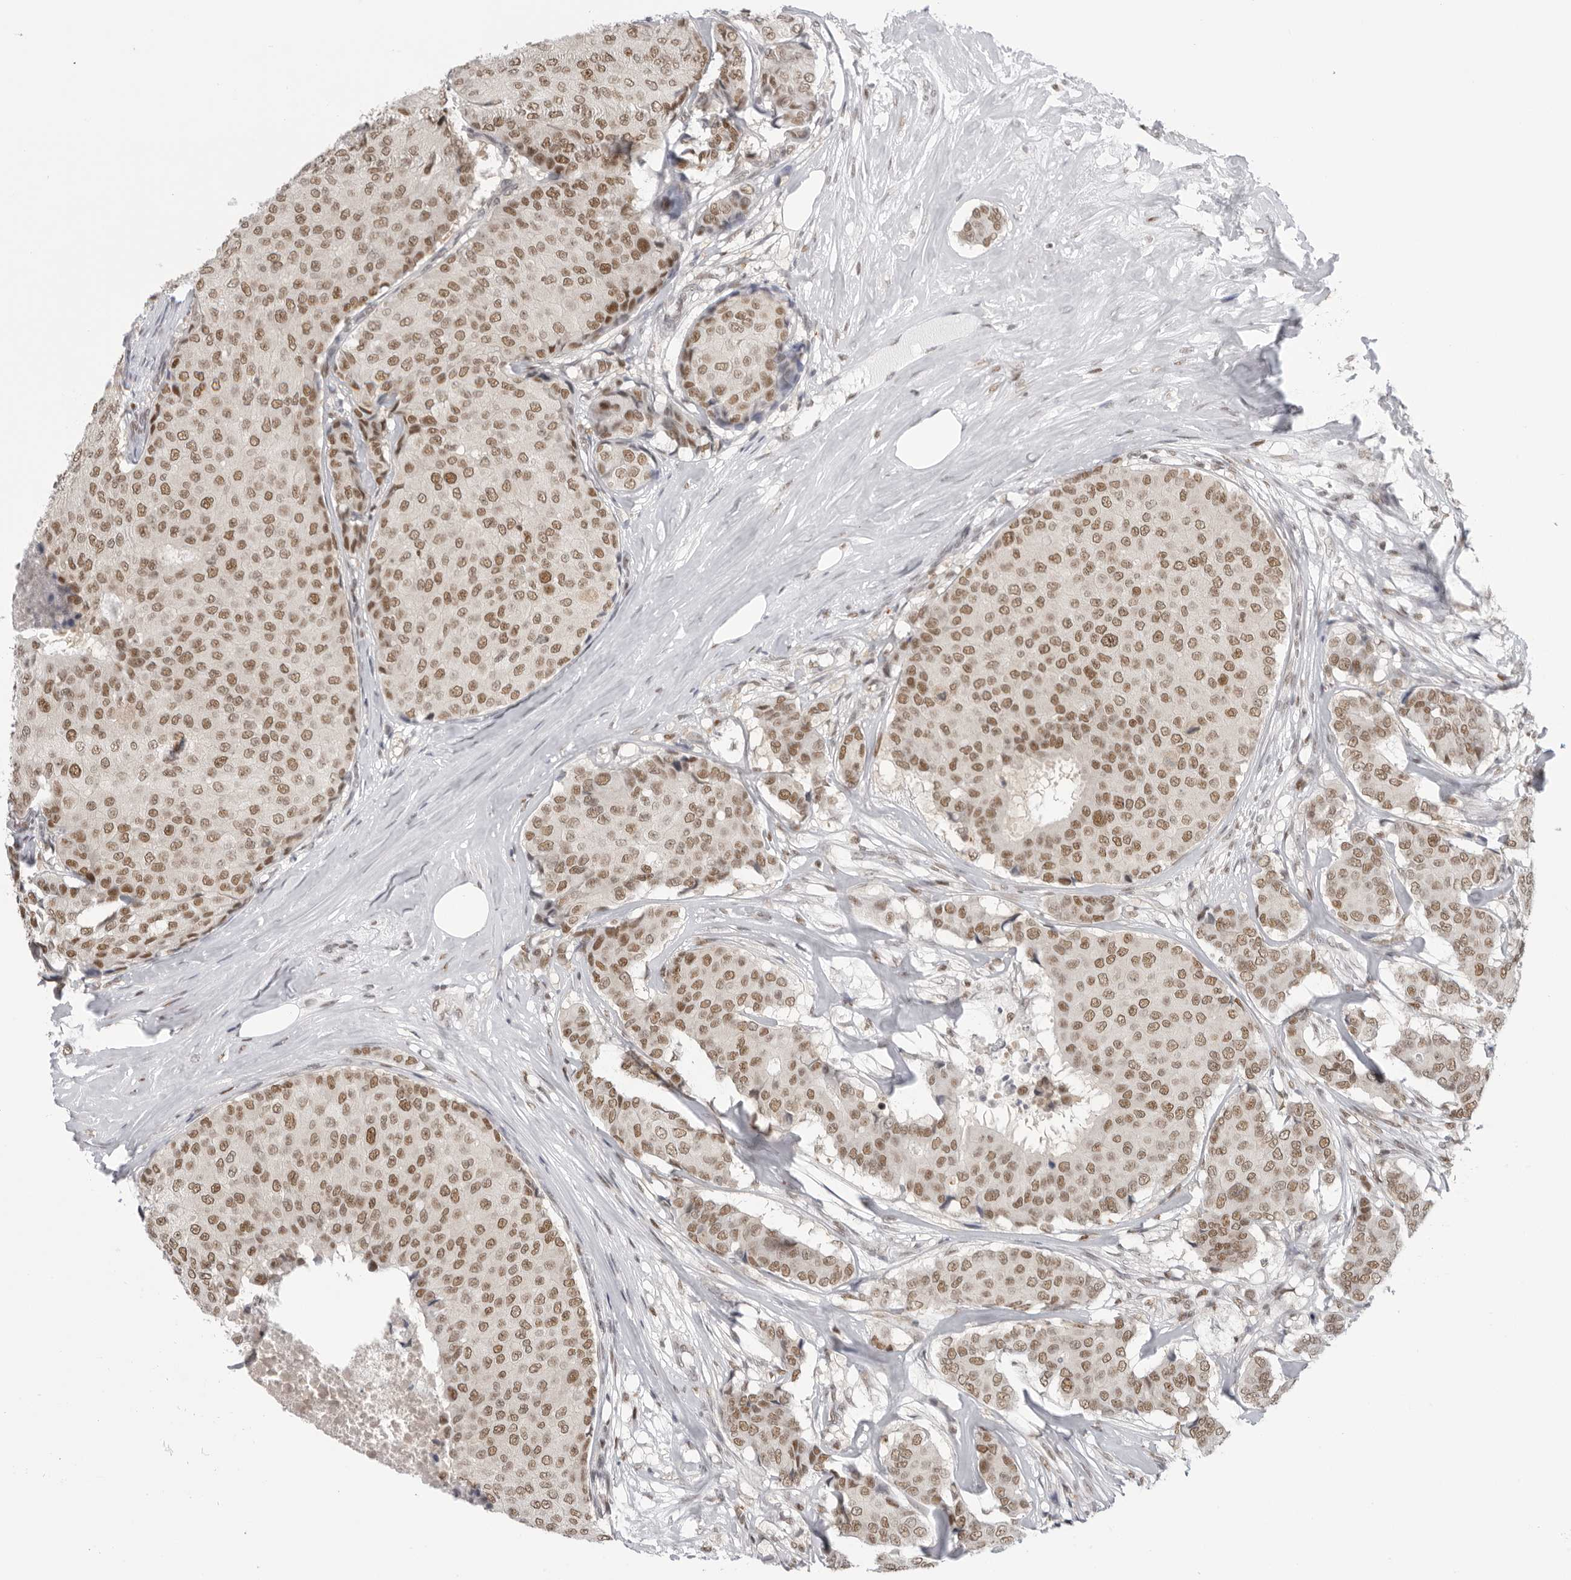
{"staining": {"intensity": "moderate", "quantity": ">75%", "location": "nuclear"}, "tissue": "breast cancer", "cell_type": "Tumor cells", "image_type": "cancer", "snomed": [{"axis": "morphology", "description": "Duct carcinoma"}, {"axis": "topography", "description": "Breast"}], "caption": "Immunohistochemical staining of breast cancer shows medium levels of moderate nuclear protein staining in about >75% of tumor cells.", "gene": "RPA2", "patient": {"sex": "female", "age": 75}}